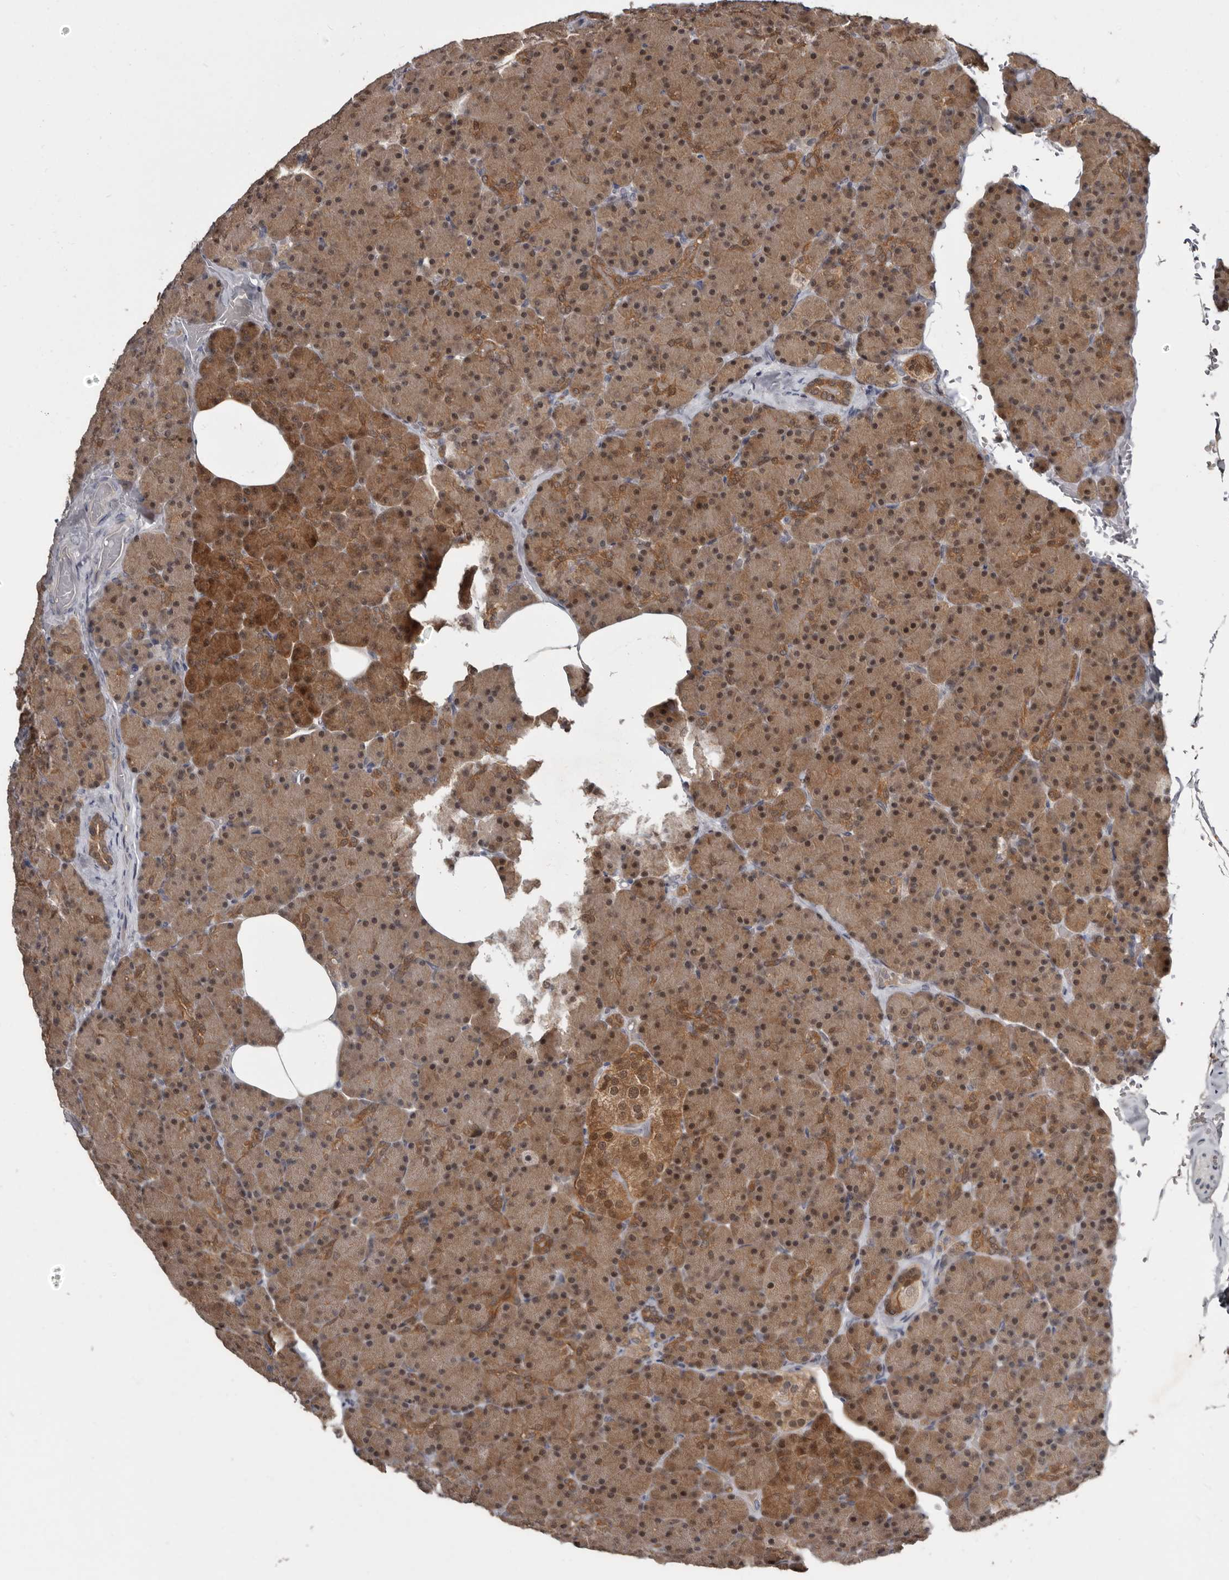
{"staining": {"intensity": "moderate", "quantity": ">75%", "location": "cytoplasmic/membranous,nuclear"}, "tissue": "pancreas", "cell_type": "Exocrine glandular cells", "image_type": "normal", "snomed": [{"axis": "morphology", "description": "Normal tissue, NOS"}, {"axis": "topography", "description": "Pancreas"}], "caption": "A histopathology image of human pancreas stained for a protein exhibits moderate cytoplasmic/membranous,nuclear brown staining in exocrine glandular cells.", "gene": "RBKS", "patient": {"sex": "female", "age": 43}}